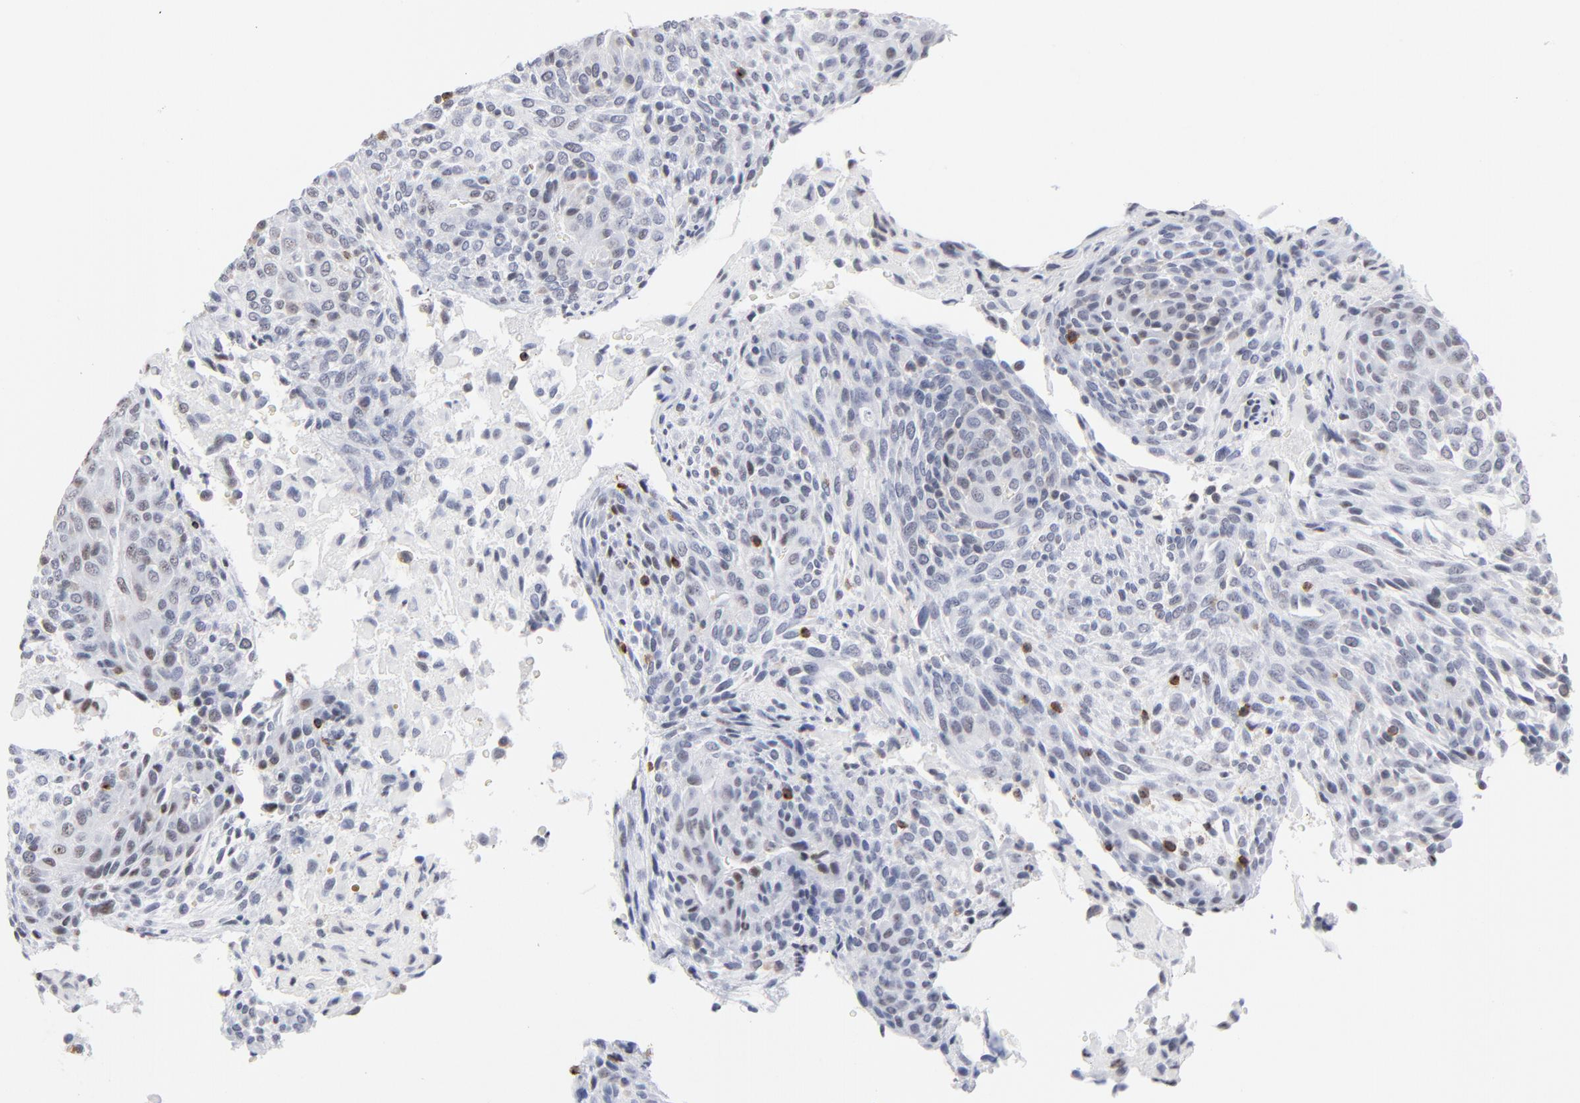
{"staining": {"intensity": "weak", "quantity": "<25%", "location": "nuclear"}, "tissue": "glioma", "cell_type": "Tumor cells", "image_type": "cancer", "snomed": [{"axis": "morphology", "description": "Glioma, malignant, High grade"}, {"axis": "topography", "description": "Cerebral cortex"}], "caption": "IHC image of neoplastic tissue: human malignant high-grade glioma stained with DAB (3,3'-diaminobenzidine) exhibits no significant protein positivity in tumor cells.", "gene": "CD2", "patient": {"sex": "female", "age": 55}}